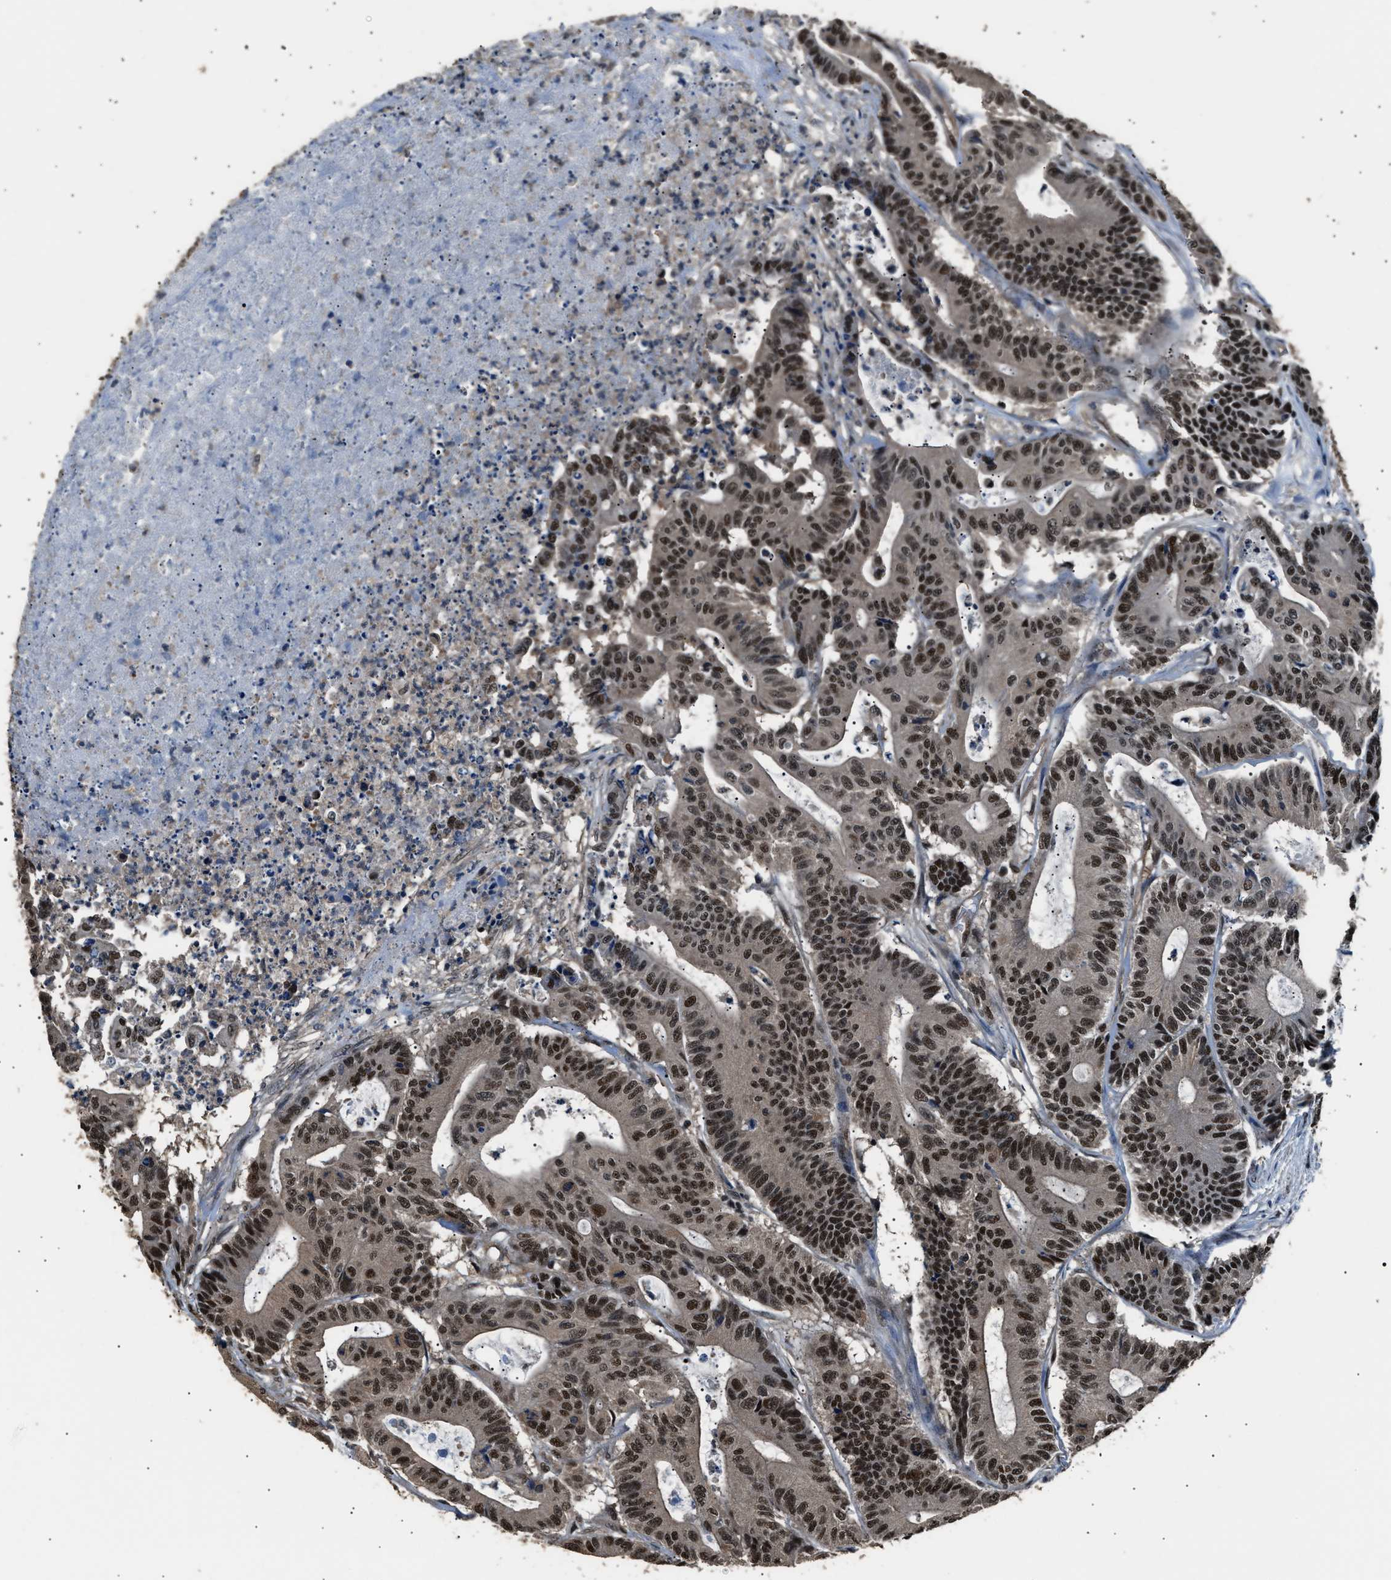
{"staining": {"intensity": "strong", "quantity": ">75%", "location": "nuclear"}, "tissue": "colorectal cancer", "cell_type": "Tumor cells", "image_type": "cancer", "snomed": [{"axis": "morphology", "description": "Adenocarcinoma, NOS"}, {"axis": "topography", "description": "Colon"}], "caption": "Tumor cells exhibit high levels of strong nuclear expression in about >75% of cells in colorectal cancer (adenocarcinoma). (DAB = brown stain, brightfield microscopy at high magnification).", "gene": "DFFA", "patient": {"sex": "female", "age": 84}}